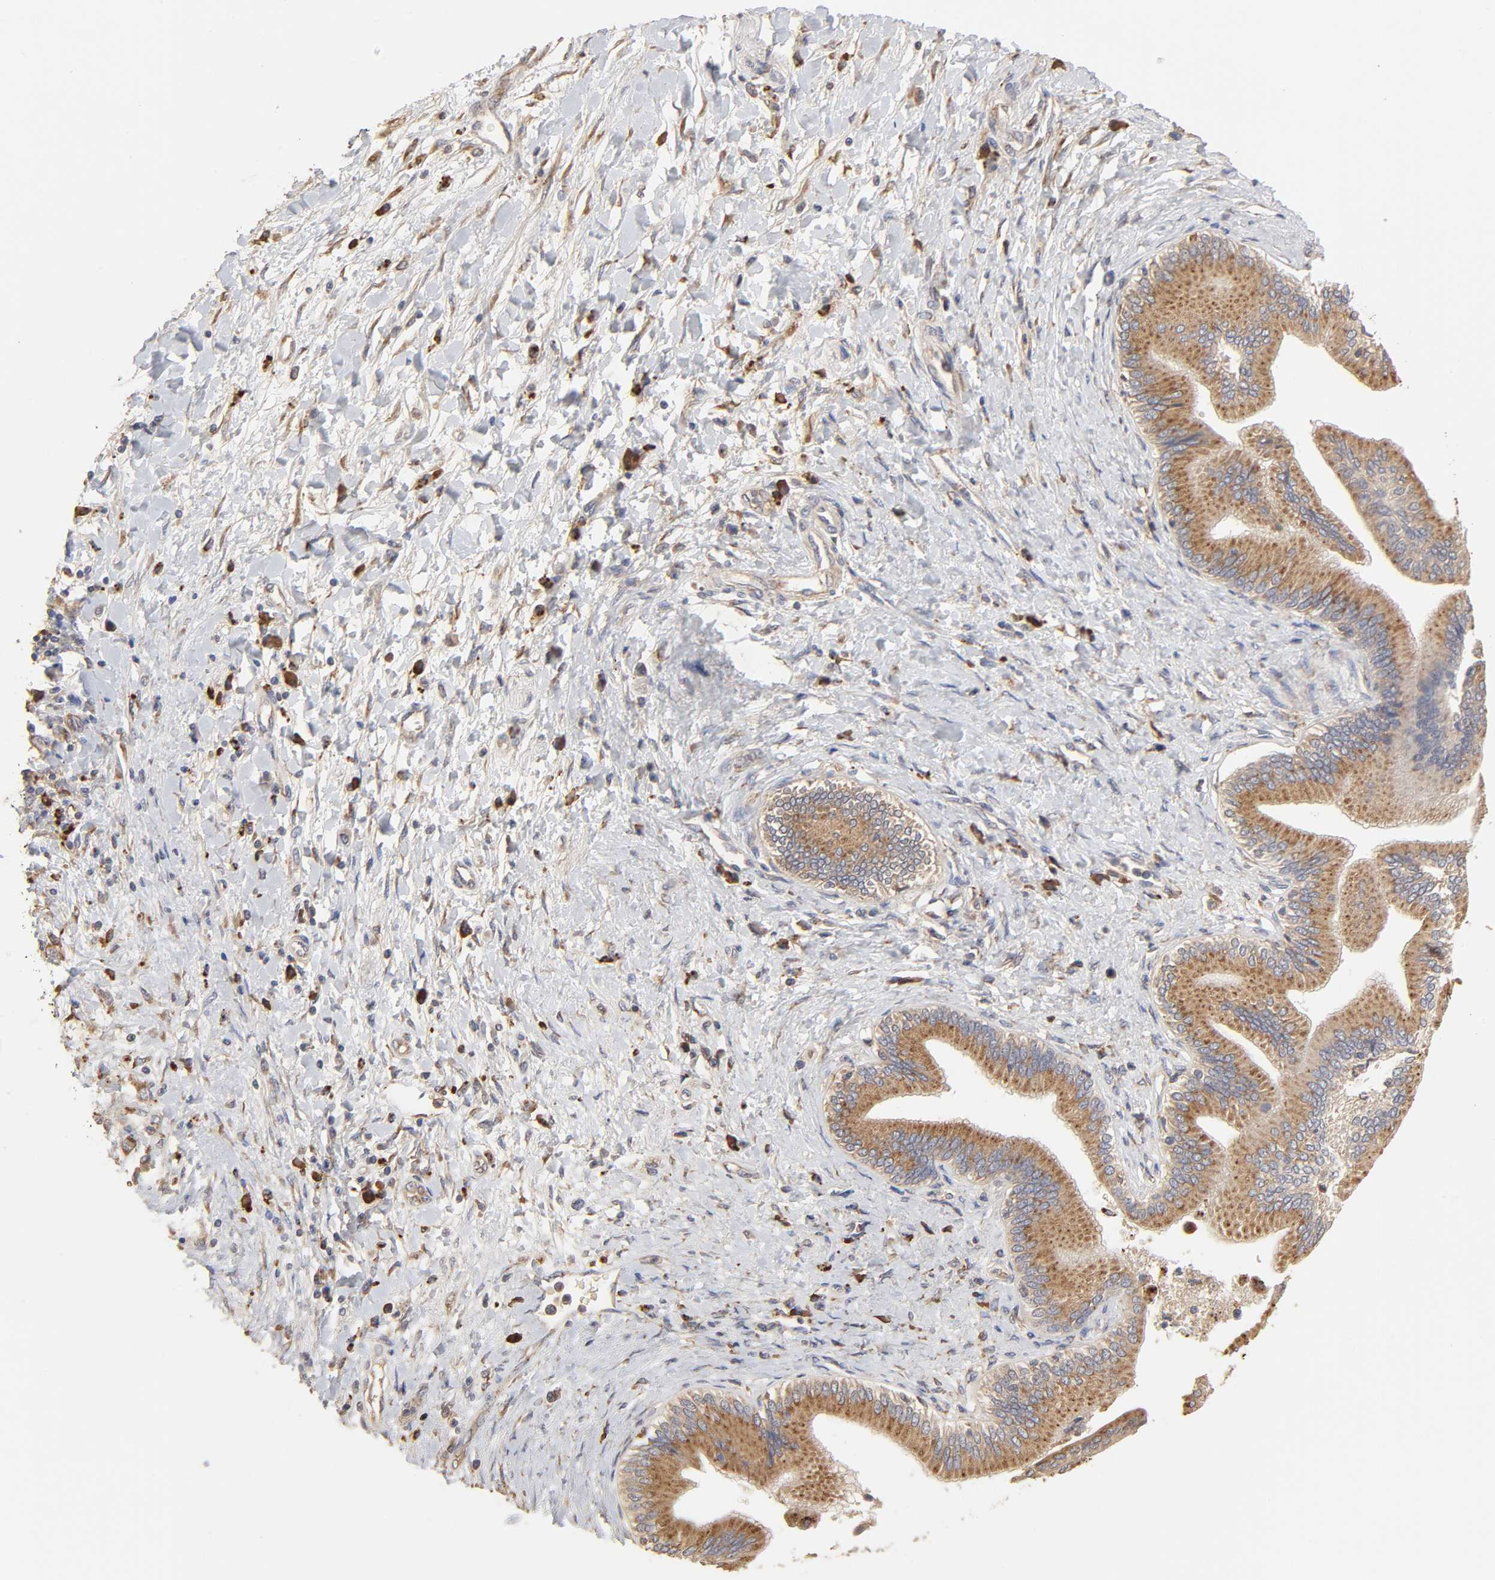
{"staining": {"intensity": "strong", "quantity": ">75%", "location": "cytoplasmic/membranous"}, "tissue": "adipose tissue", "cell_type": "Adipocytes", "image_type": "normal", "snomed": [{"axis": "morphology", "description": "Normal tissue, NOS"}, {"axis": "morphology", "description": "Cholangiocarcinoma"}, {"axis": "topography", "description": "Liver"}, {"axis": "topography", "description": "Peripheral nerve tissue"}], "caption": "DAB (3,3'-diaminobenzidine) immunohistochemical staining of normal human adipose tissue exhibits strong cytoplasmic/membranous protein positivity in about >75% of adipocytes. (DAB (3,3'-diaminobenzidine) IHC, brown staining for protein, blue staining for nuclei).", "gene": "EIF4G2", "patient": {"sex": "male", "age": 50}}